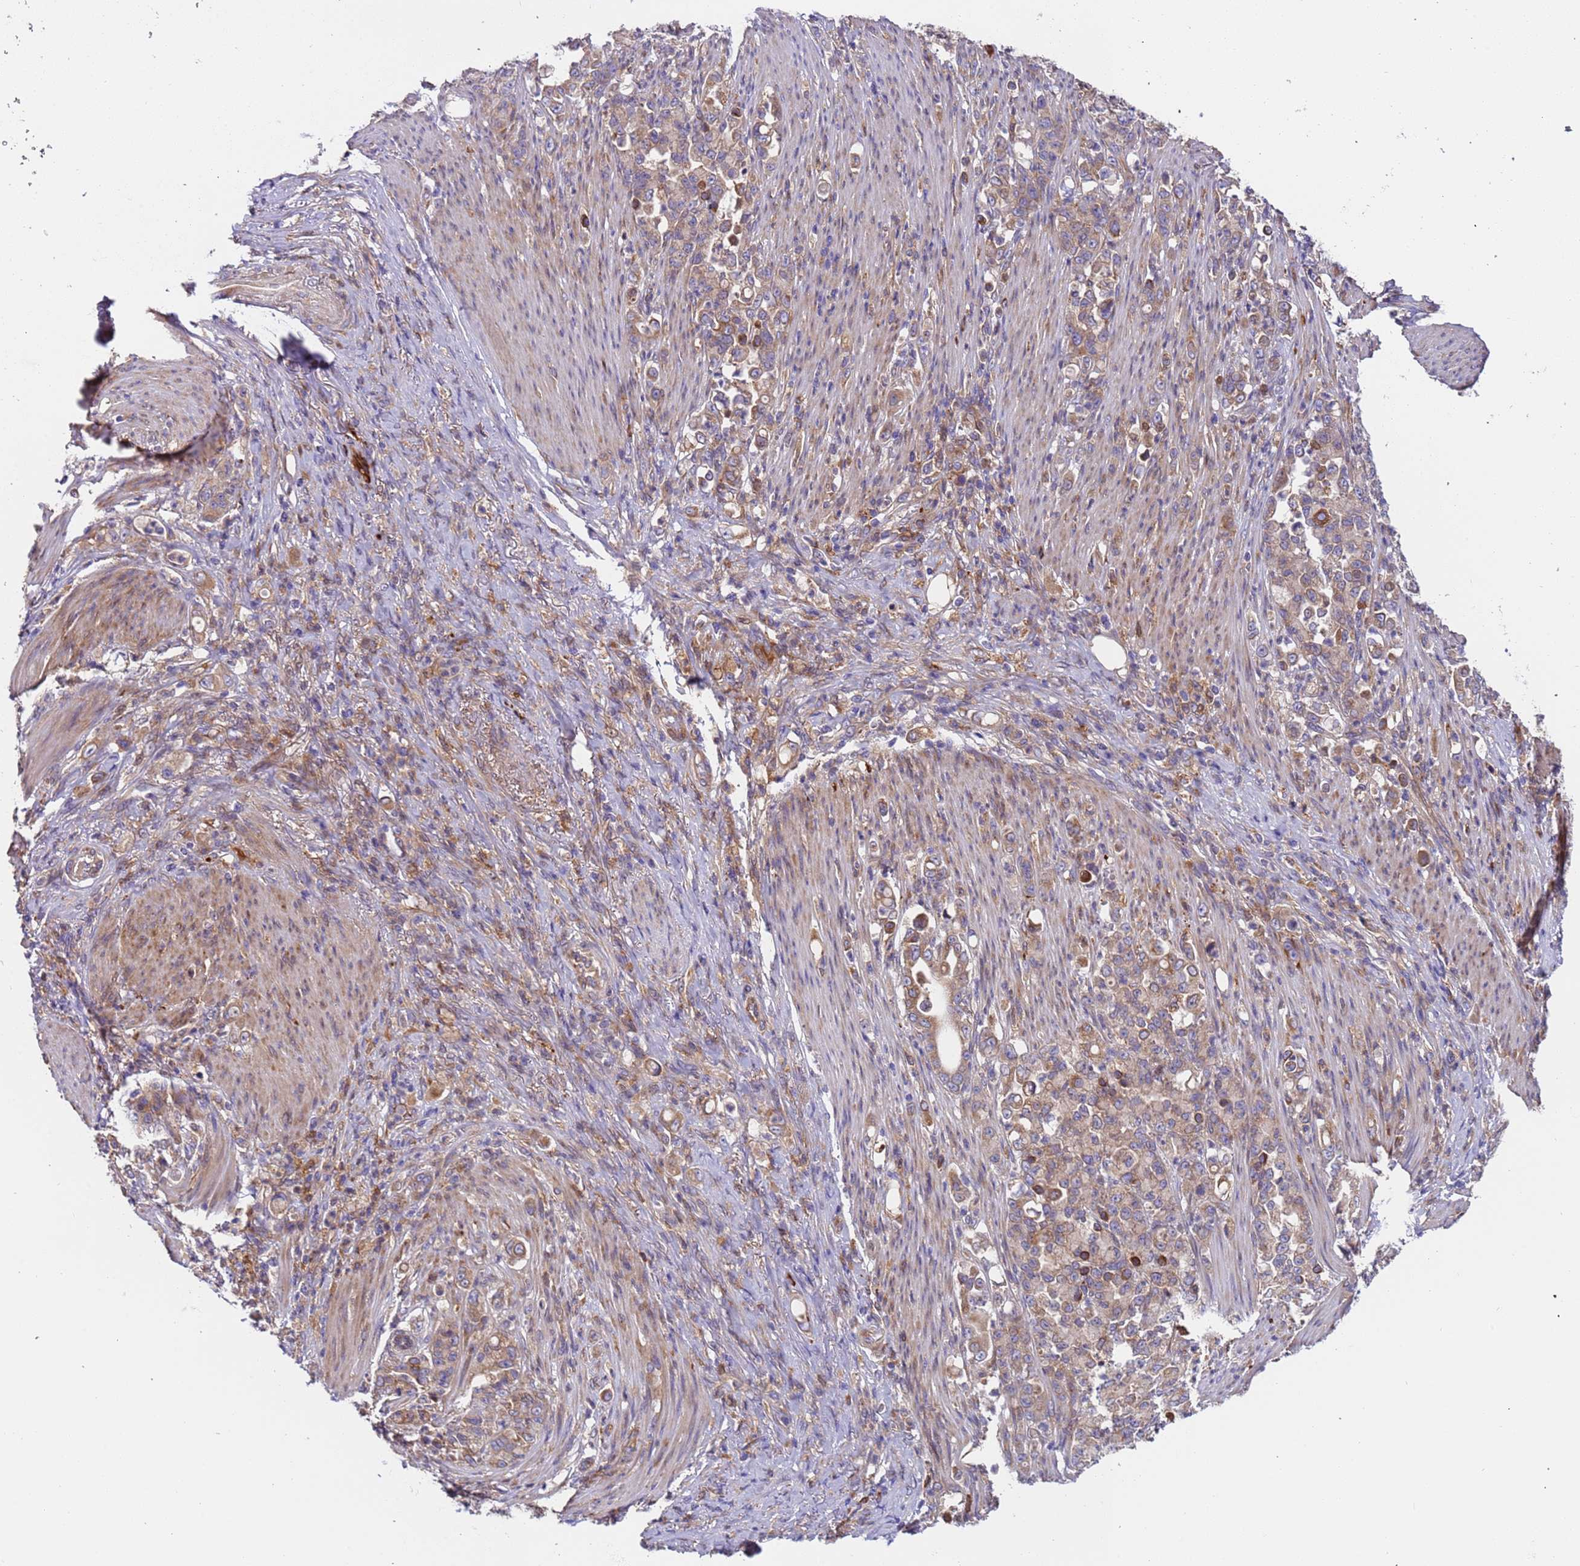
{"staining": {"intensity": "weak", "quantity": ">75%", "location": "cytoplasmic/membranous"}, "tissue": "stomach cancer", "cell_type": "Tumor cells", "image_type": "cancer", "snomed": [{"axis": "morphology", "description": "Normal tissue, NOS"}, {"axis": "morphology", "description": "Adenocarcinoma, NOS"}, {"axis": "topography", "description": "Stomach"}], "caption": "A micrograph showing weak cytoplasmic/membranous expression in approximately >75% of tumor cells in stomach adenocarcinoma, as visualized by brown immunohistochemical staining.", "gene": "PAQR7", "patient": {"sex": "female", "age": 79}}